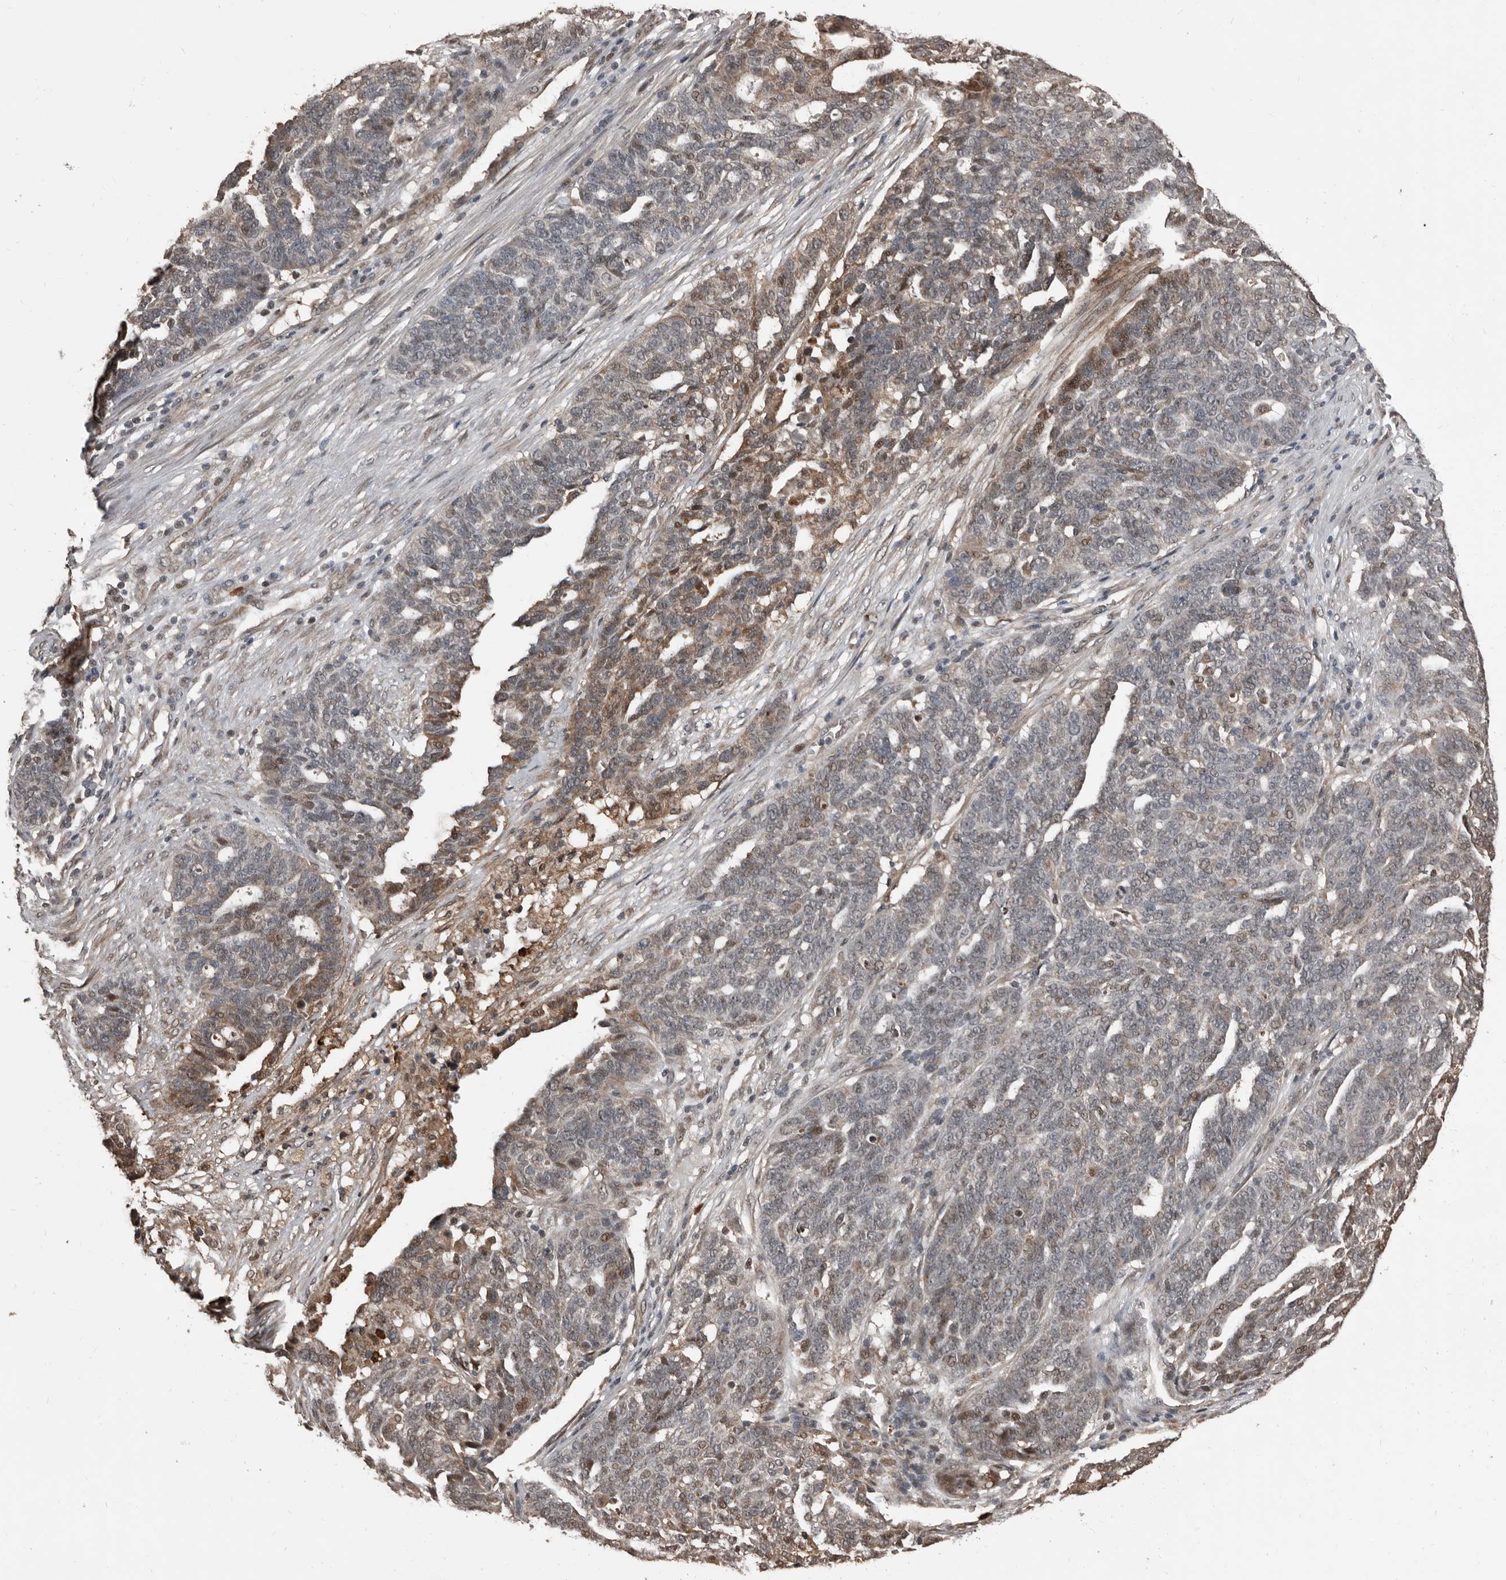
{"staining": {"intensity": "moderate", "quantity": "<25%", "location": "nuclear"}, "tissue": "ovarian cancer", "cell_type": "Tumor cells", "image_type": "cancer", "snomed": [{"axis": "morphology", "description": "Cystadenocarcinoma, serous, NOS"}, {"axis": "topography", "description": "Ovary"}], "caption": "DAB (3,3'-diaminobenzidine) immunohistochemical staining of serous cystadenocarcinoma (ovarian) exhibits moderate nuclear protein positivity in approximately <25% of tumor cells.", "gene": "FSBP", "patient": {"sex": "female", "age": 59}}